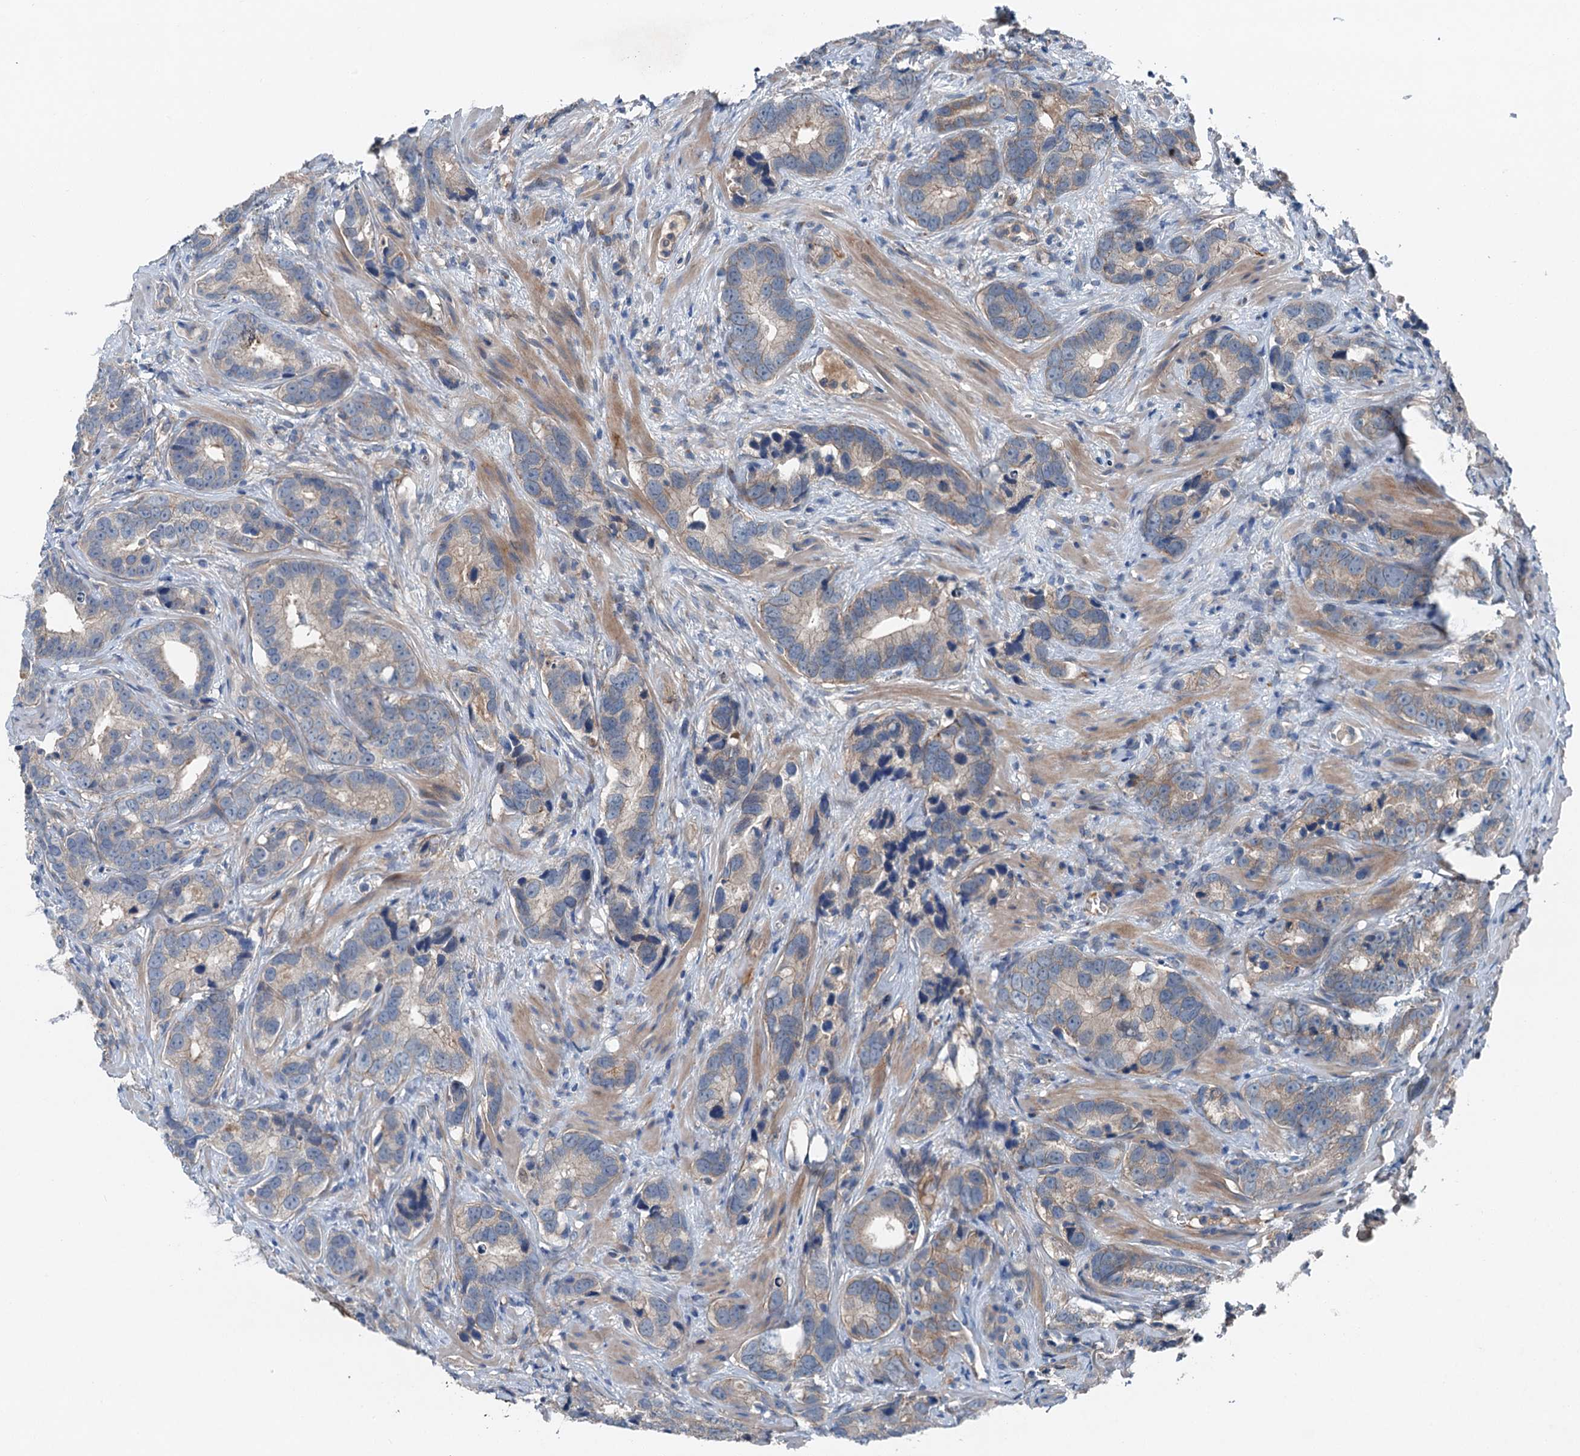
{"staining": {"intensity": "weak", "quantity": ">75%", "location": "cytoplasmic/membranous"}, "tissue": "prostate cancer", "cell_type": "Tumor cells", "image_type": "cancer", "snomed": [{"axis": "morphology", "description": "Adenocarcinoma, High grade"}, {"axis": "topography", "description": "Prostate"}], "caption": "Immunohistochemistry photomicrograph of prostate cancer stained for a protein (brown), which exhibits low levels of weak cytoplasmic/membranous expression in approximately >75% of tumor cells.", "gene": "SLC2A10", "patient": {"sex": "male", "age": 62}}